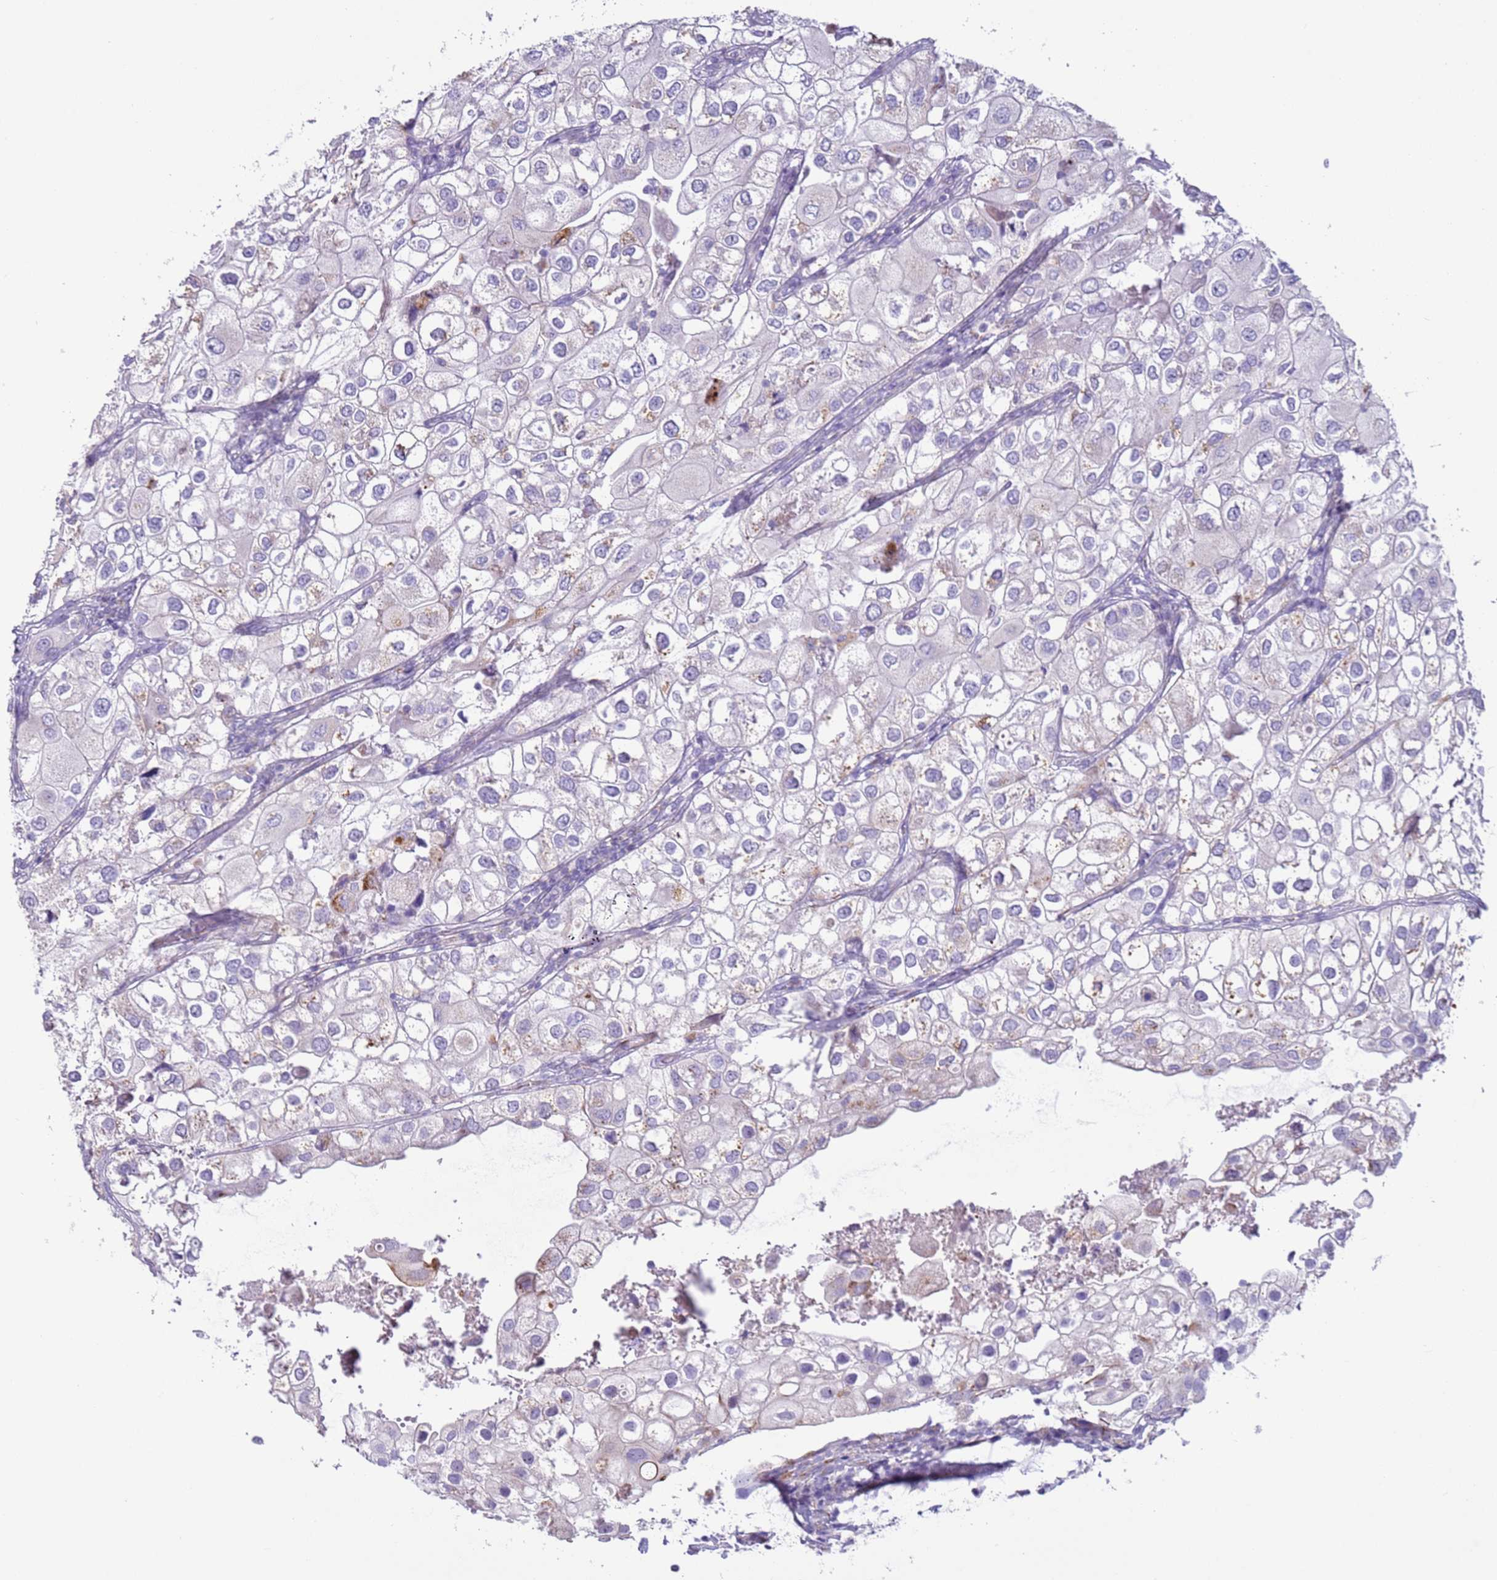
{"staining": {"intensity": "negative", "quantity": "none", "location": "none"}, "tissue": "urothelial cancer", "cell_type": "Tumor cells", "image_type": "cancer", "snomed": [{"axis": "morphology", "description": "Urothelial carcinoma, High grade"}, {"axis": "topography", "description": "Urinary bladder"}], "caption": "Immunohistochemistry of urothelial cancer exhibits no expression in tumor cells.", "gene": "HEATR1", "patient": {"sex": "male", "age": 64}}